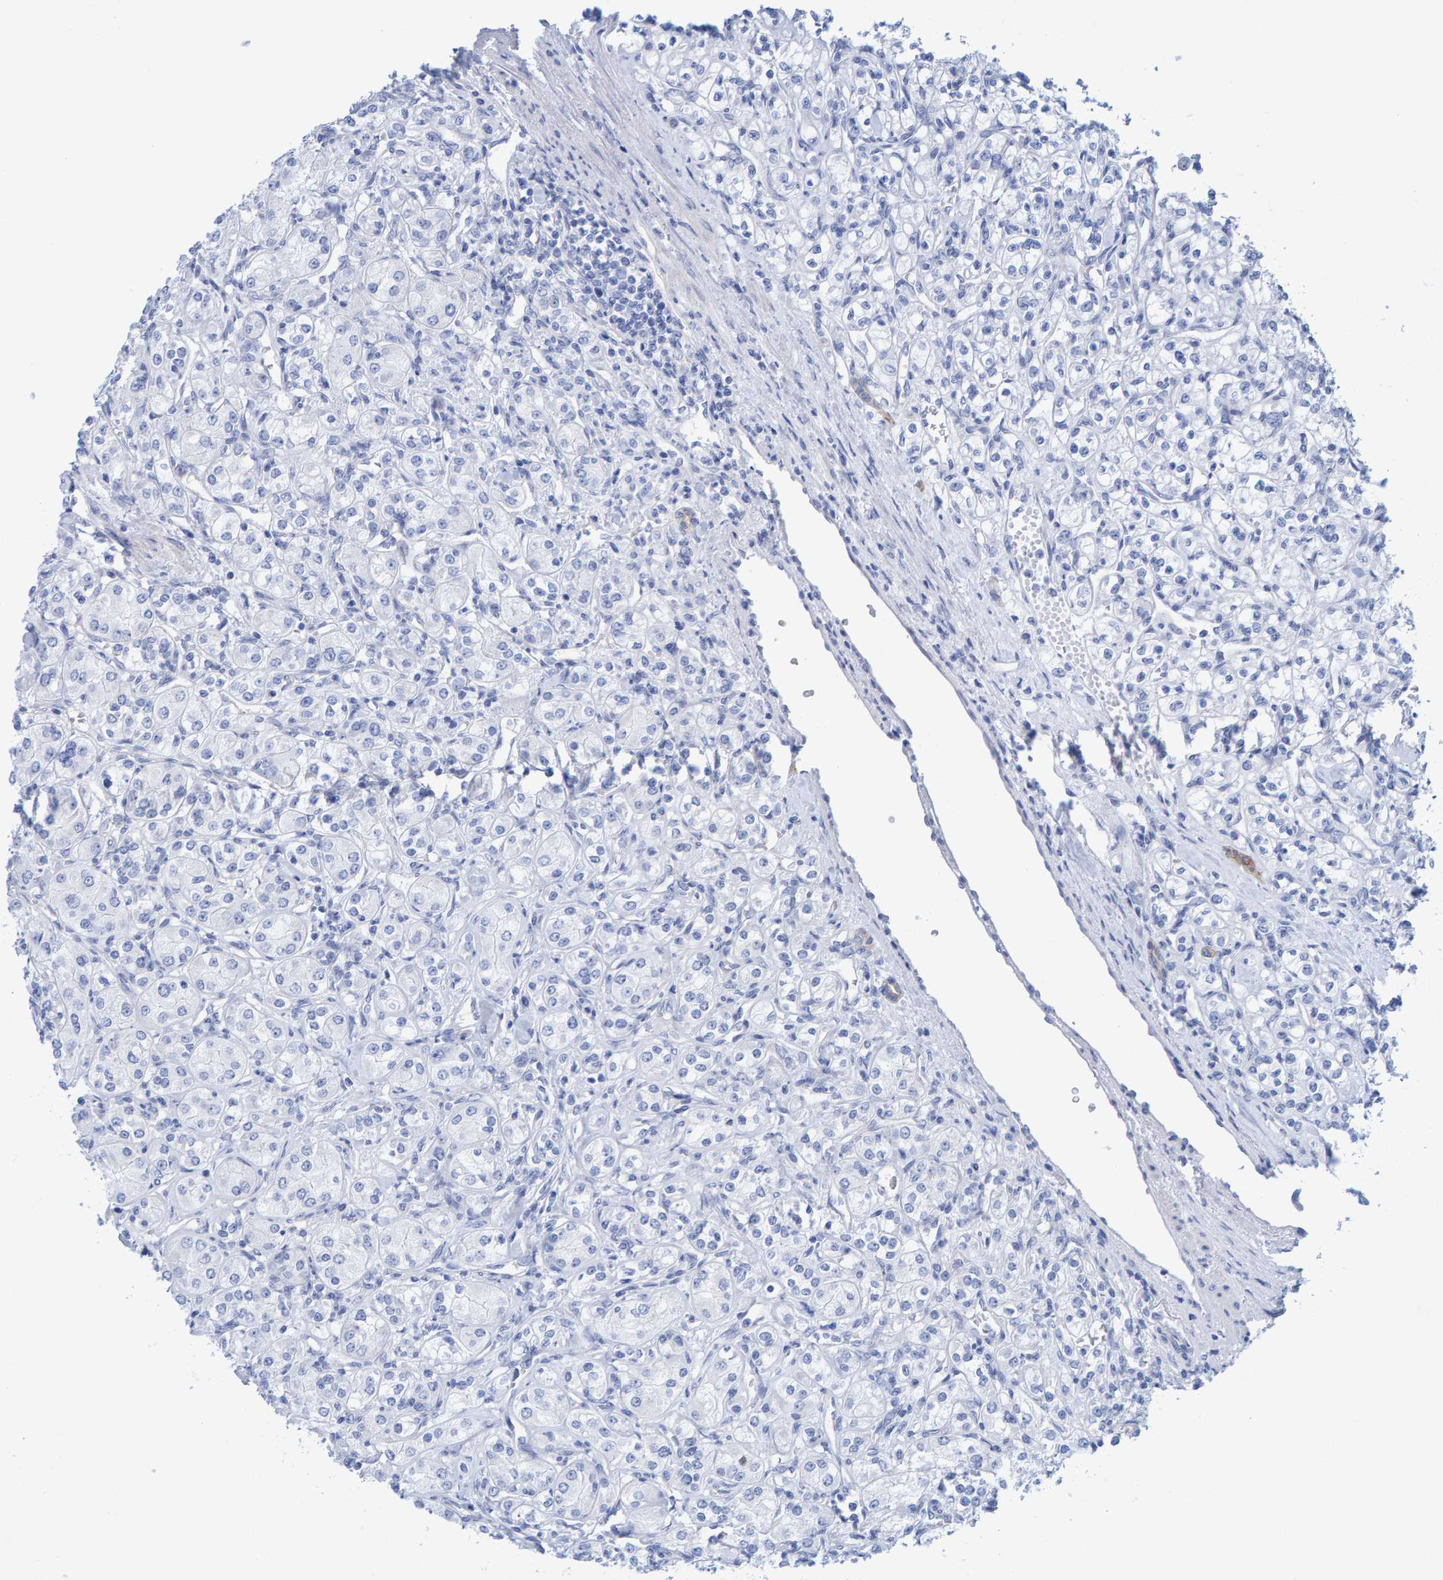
{"staining": {"intensity": "negative", "quantity": "none", "location": "none"}, "tissue": "renal cancer", "cell_type": "Tumor cells", "image_type": "cancer", "snomed": [{"axis": "morphology", "description": "Adenocarcinoma, NOS"}, {"axis": "topography", "description": "Kidney"}], "caption": "Human renal cancer stained for a protein using IHC shows no expression in tumor cells.", "gene": "JAKMIP3", "patient": {"sex": "male", "age": 77}}